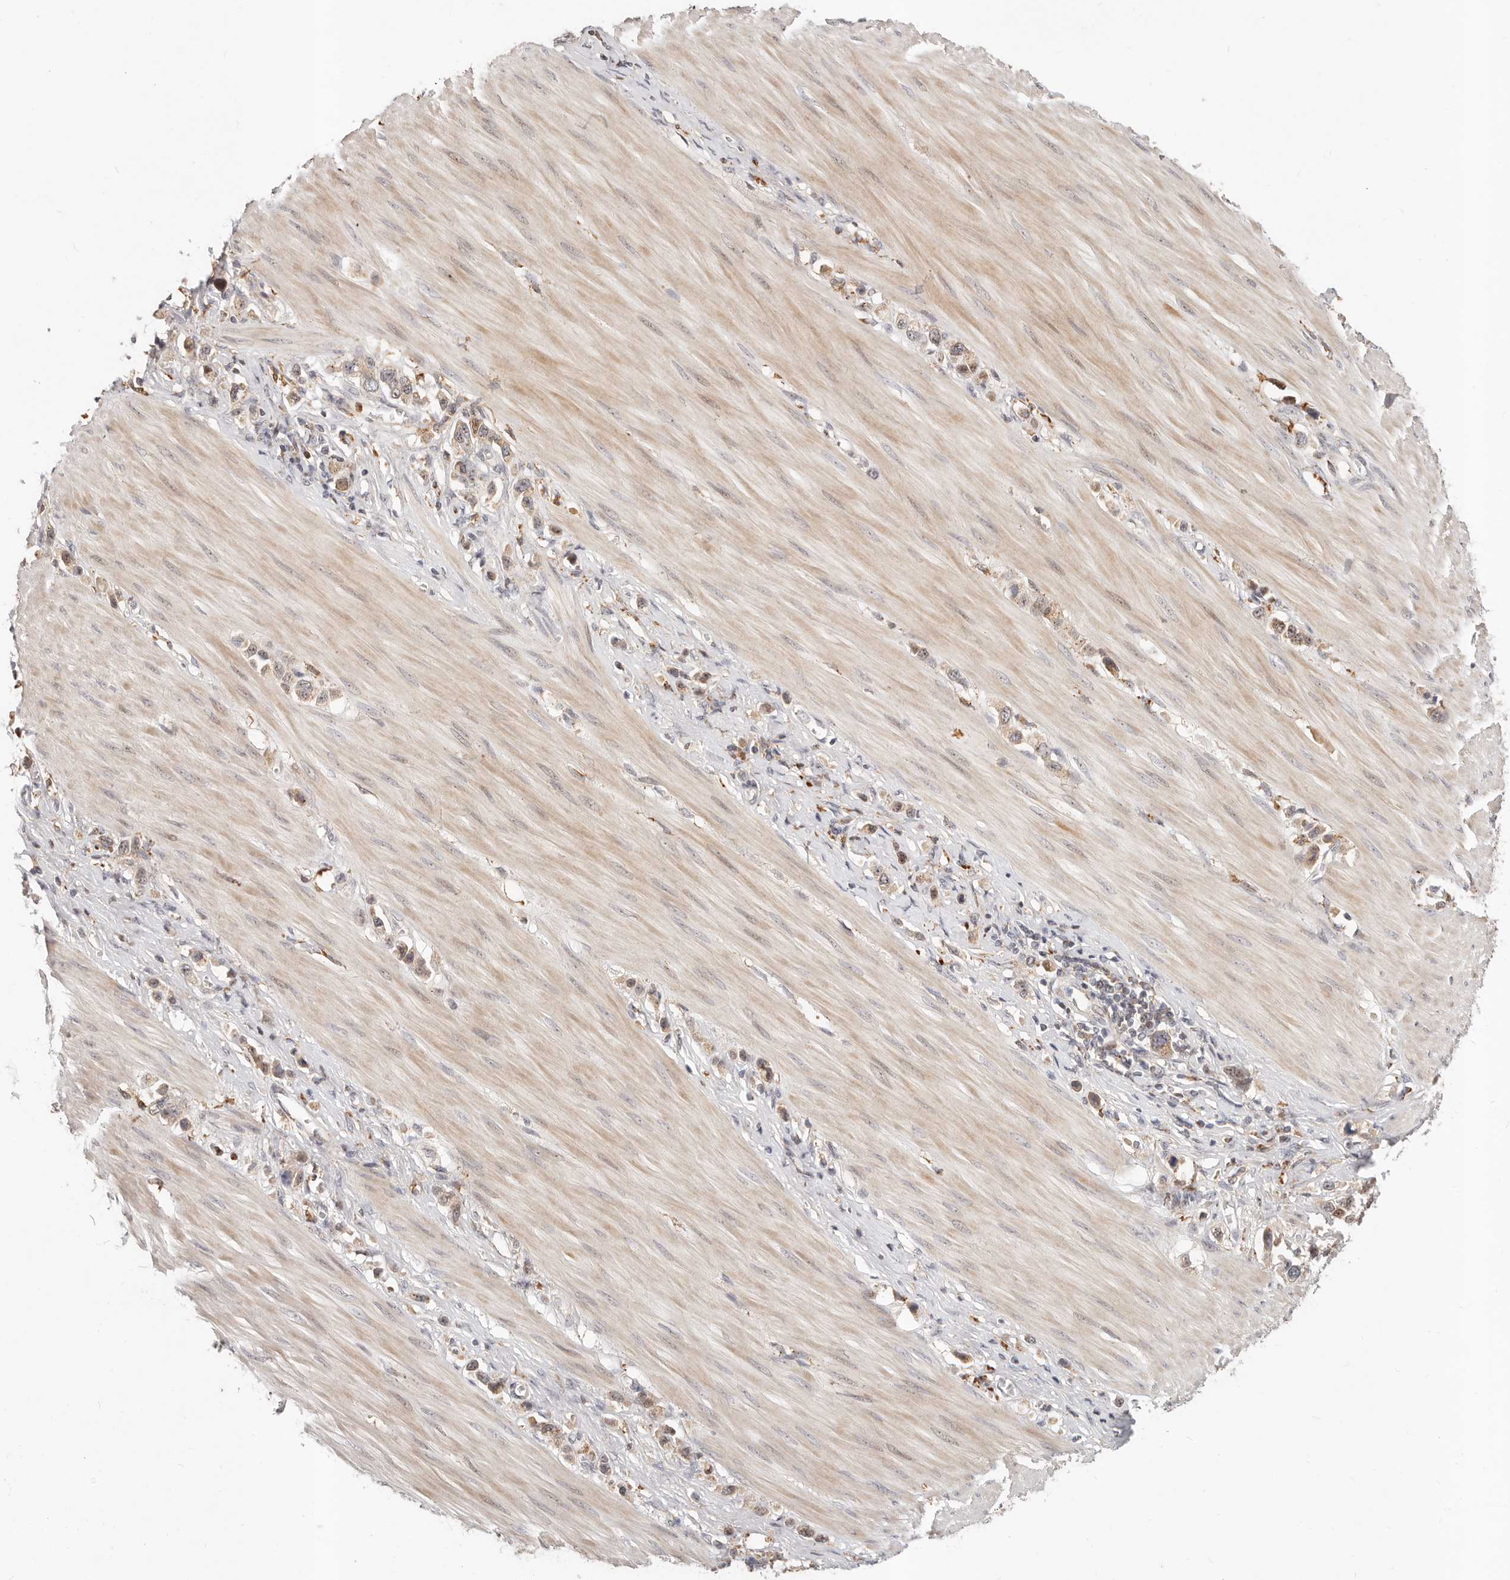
{"staining": {"intensity": "weak", "quantity": ">75%", "location": "cytoplasmic/membranous,nuclear"}, "tissue": "stomach cancer", "cell_type": "Tumor cells", "image_type": "cancer", "snomed": [{"axis": "morphology", "description": "Adenocarcinoma, NOS"}, {"axis": "topography", "description": "Stomach"}], "caption": "High-power microscopy captured an IHC histopathology image of stomach cancer, revealing weak cytoplasmic/membranous and nuclear positivity in about >75% of tumor cells. The protein is stained brown, and the nuclei are stained in blue (DAB (3,3'-diaminobenzidine) IHC with brightfield microscopy, high magnification).", "gene": "ZRANB1", "patient": {"sex": "female", "age": 65}}